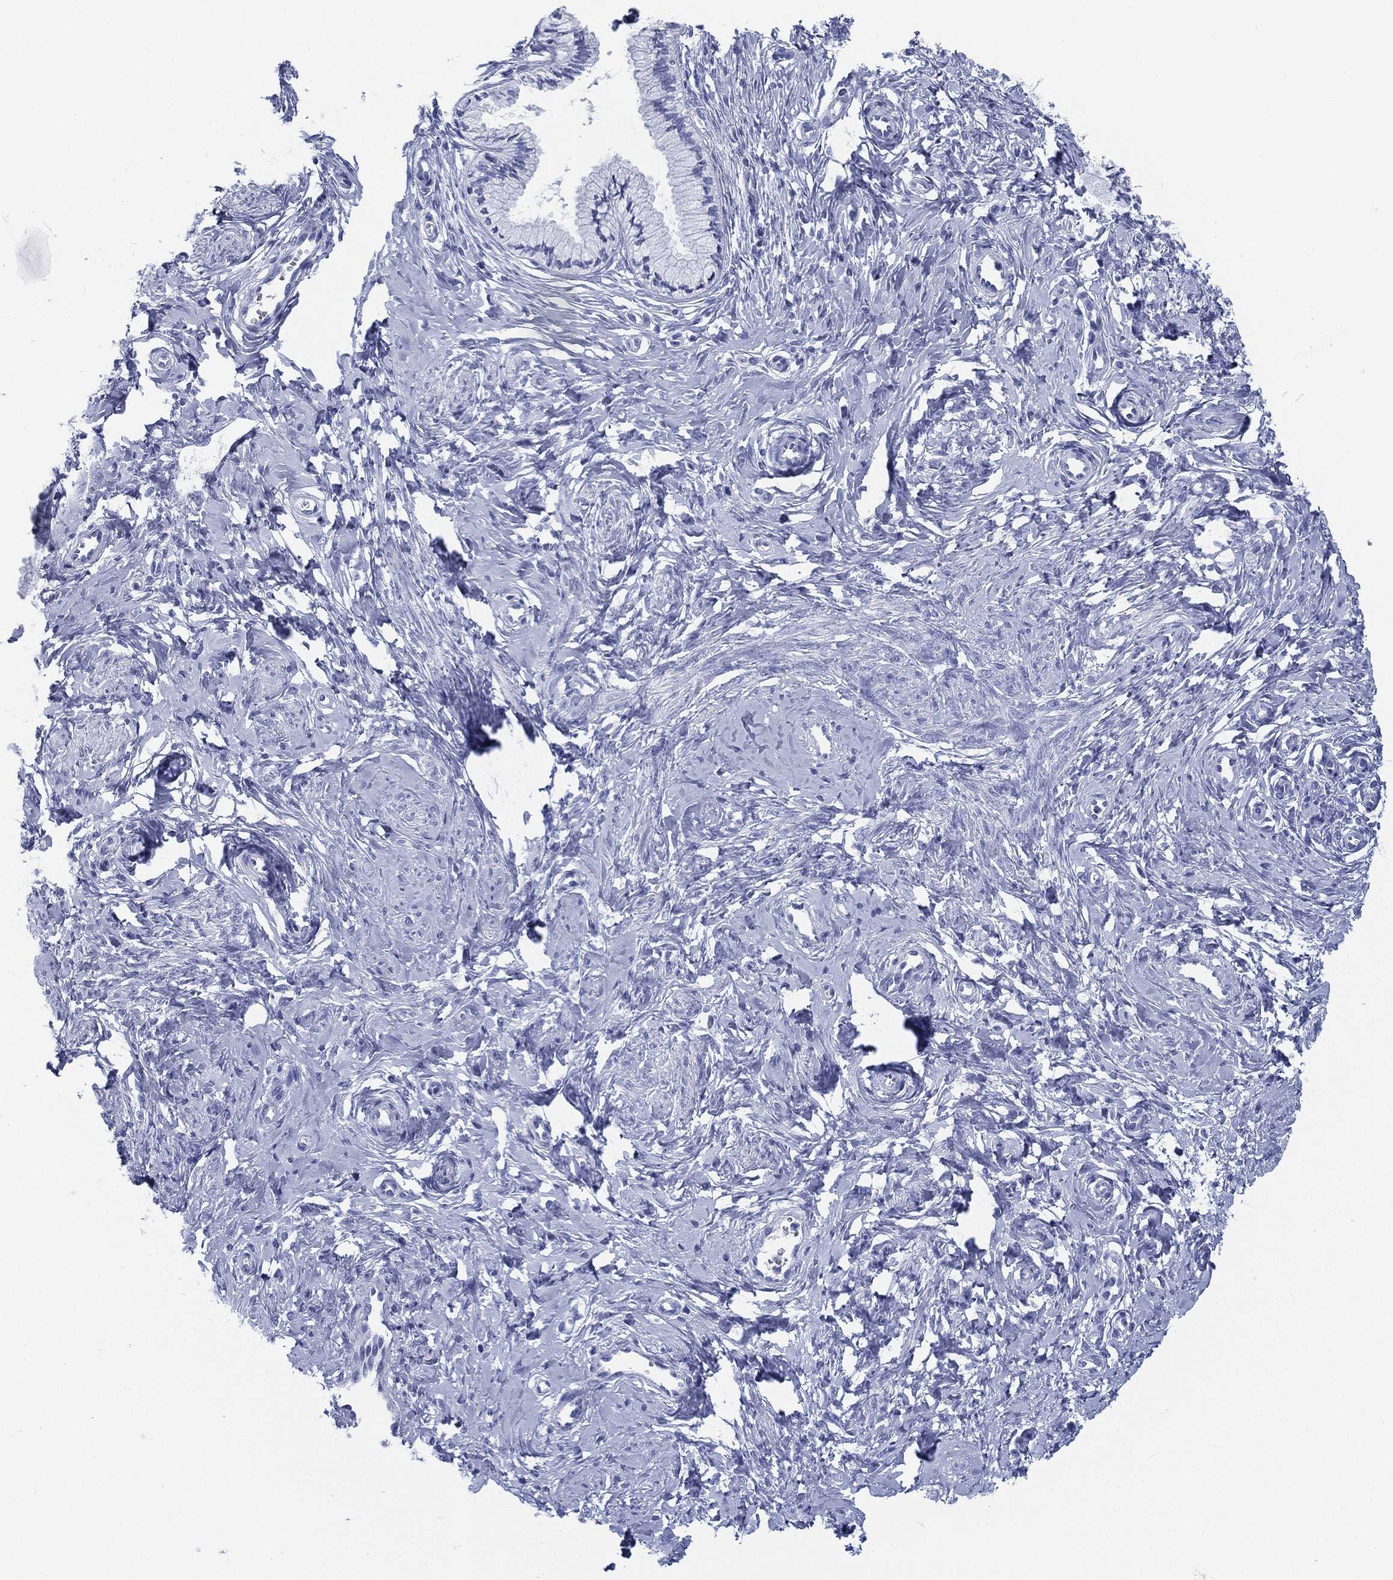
{"staining": {"intensity": "negative", "quantity": "none", "location": "none"}, "tissue": "cervix", "cell_type": "Glandular cells", "image_type": "normal", "snomed": [{"axis": "morphology", "description": "Normal tissue, NOS"}, {"axis": "topography", "description": "Cervix"}], "caption": "An image of human cervix is negative for staining in glandular cells. (DAB (3,3'-diaminobenzidine) IHC, high magnification).", "gene": "ATP1B2", "patient": {"sex": "female", "age": 37}}